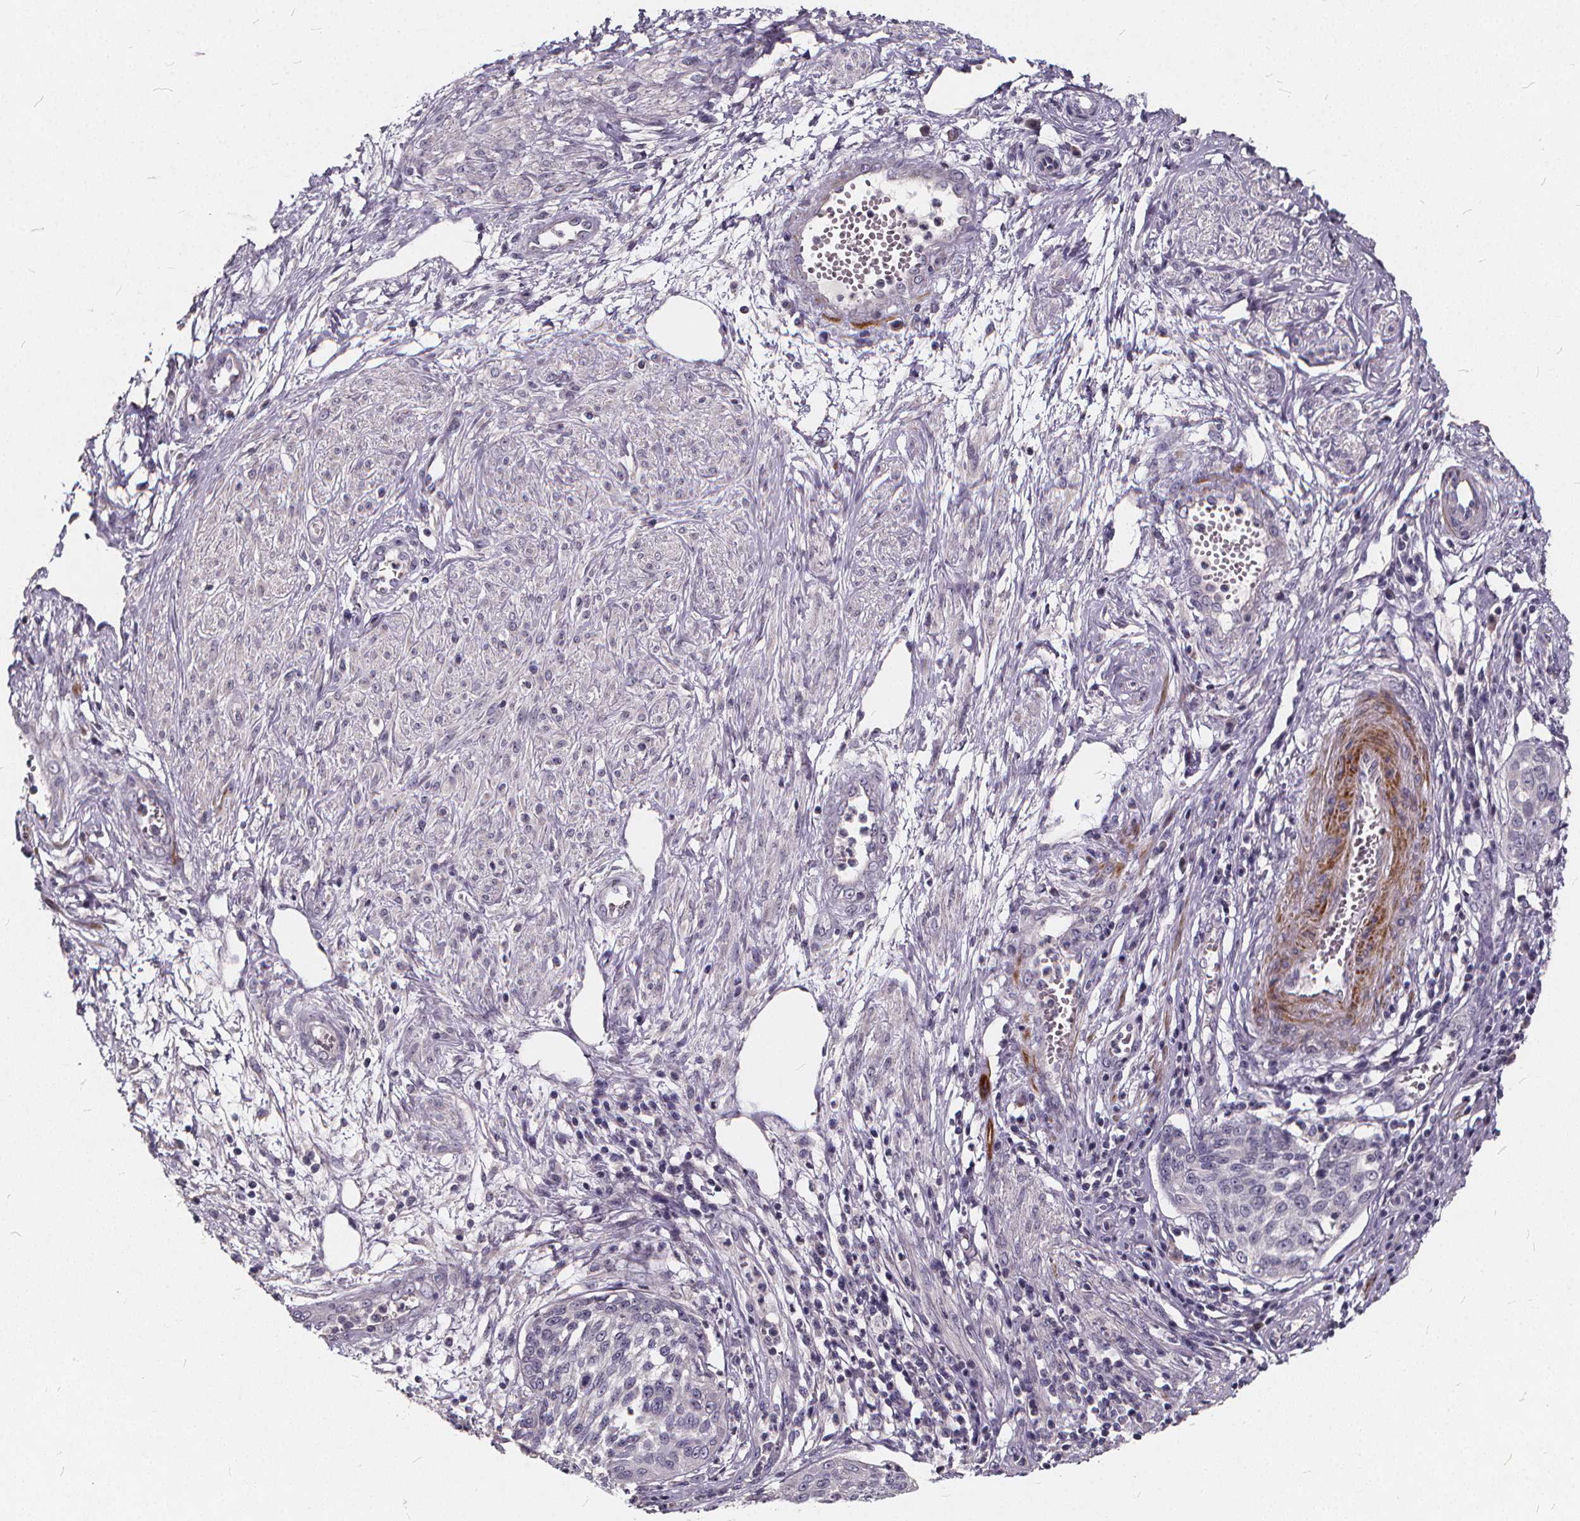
{"staining": {"intensity": "negative", "quantity": "none", "location": "none"}, "tissue": "cervical cancer", "cell_type": "Tumor cells", "image_type": "cancer", "snomed": [{"axis": "morphology", "description": "Squamous cell carcinoma, NOS"}, {"axis": "topography", "description": "Cervix"}], "caption": "DAB (3,3'-diaminobenzidine) immunohistochemical staining of squamous cell carcinoma (cervical) shows no significant expression in tumor cells.", "gene": "TSPAN14", "patient": {"sex": "female", "age": 34}}